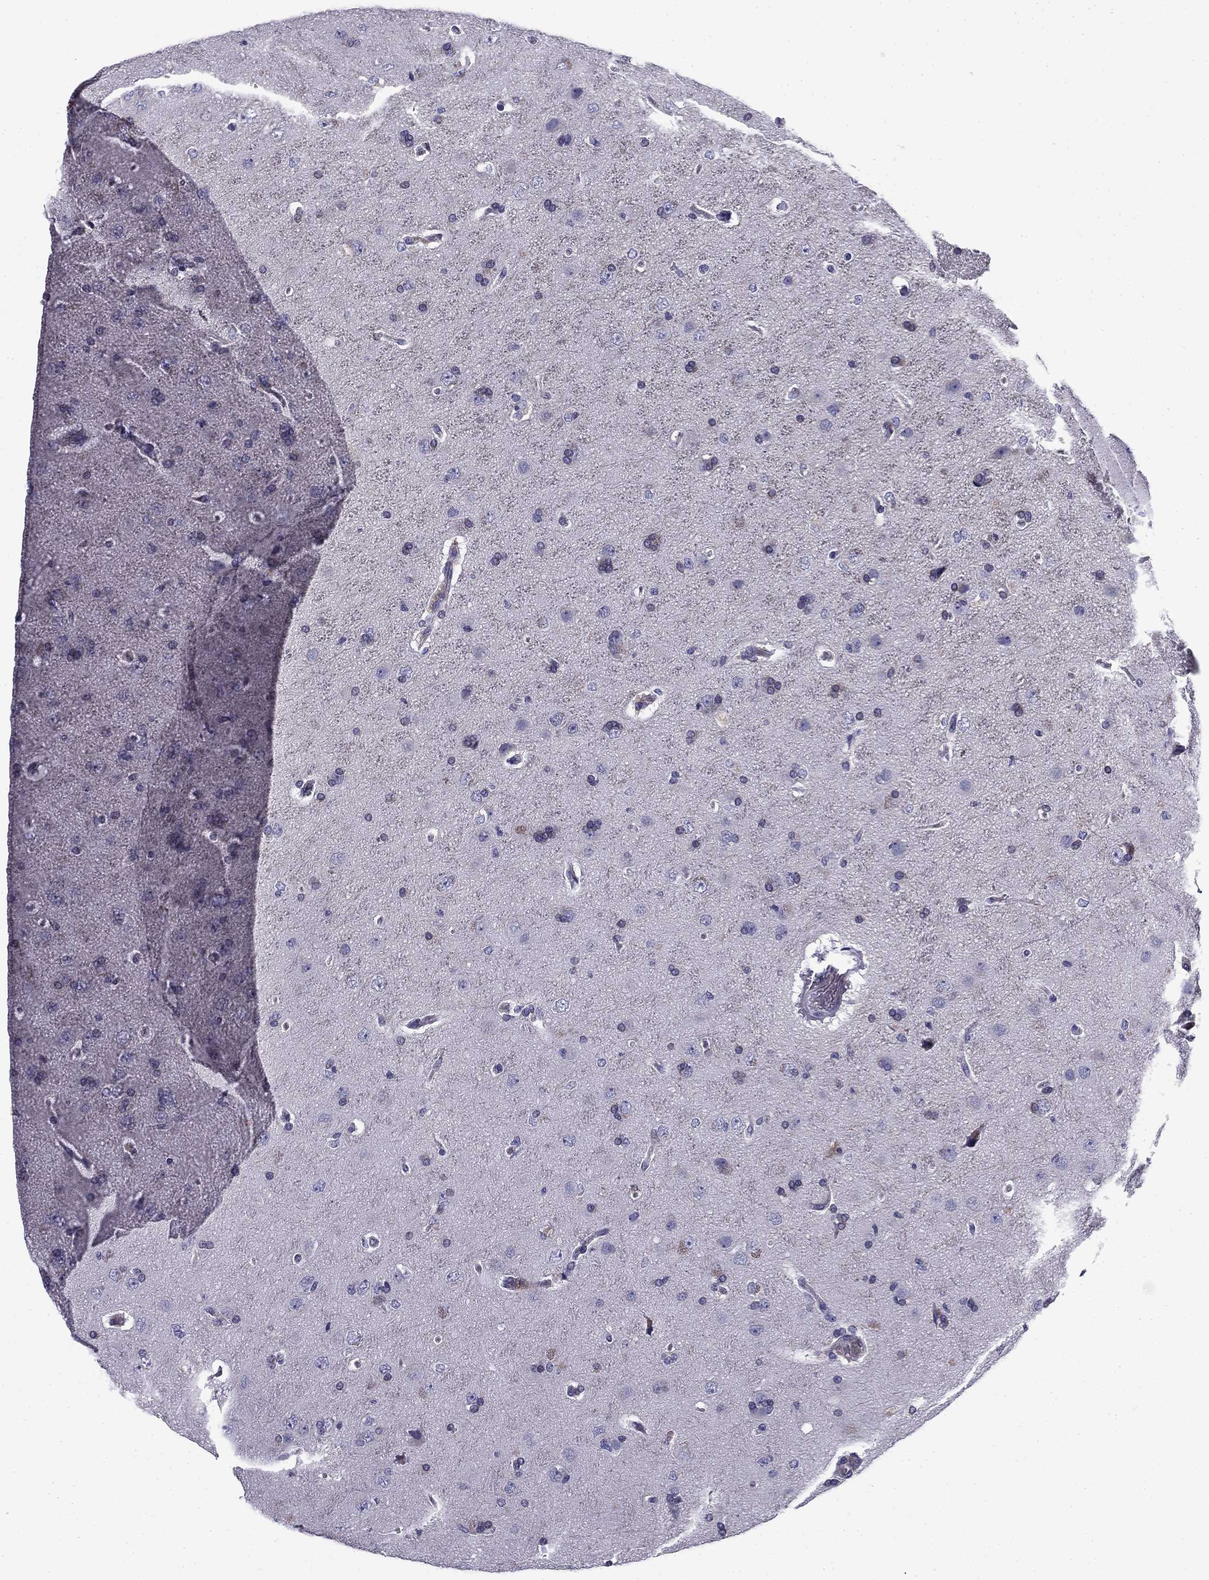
{"staining": {"intensity": "negative", "quantity": "none", "location": "none"}, "tissue": "glioma", "cell_type": "Tumor cells", "image_type": "cancer", "snomed": [{"axis": "morphology", "description": "Glioma, malignant, NOS"}, {"axis": "topography", "description": "Cerebral cortex"}], "caption": "IHC image of human glioma stained for a protein (brown), which demonstrates no staining in tumor cells.", "gene": "FLNC", "patient": {"sex": "male", "age": 58}}